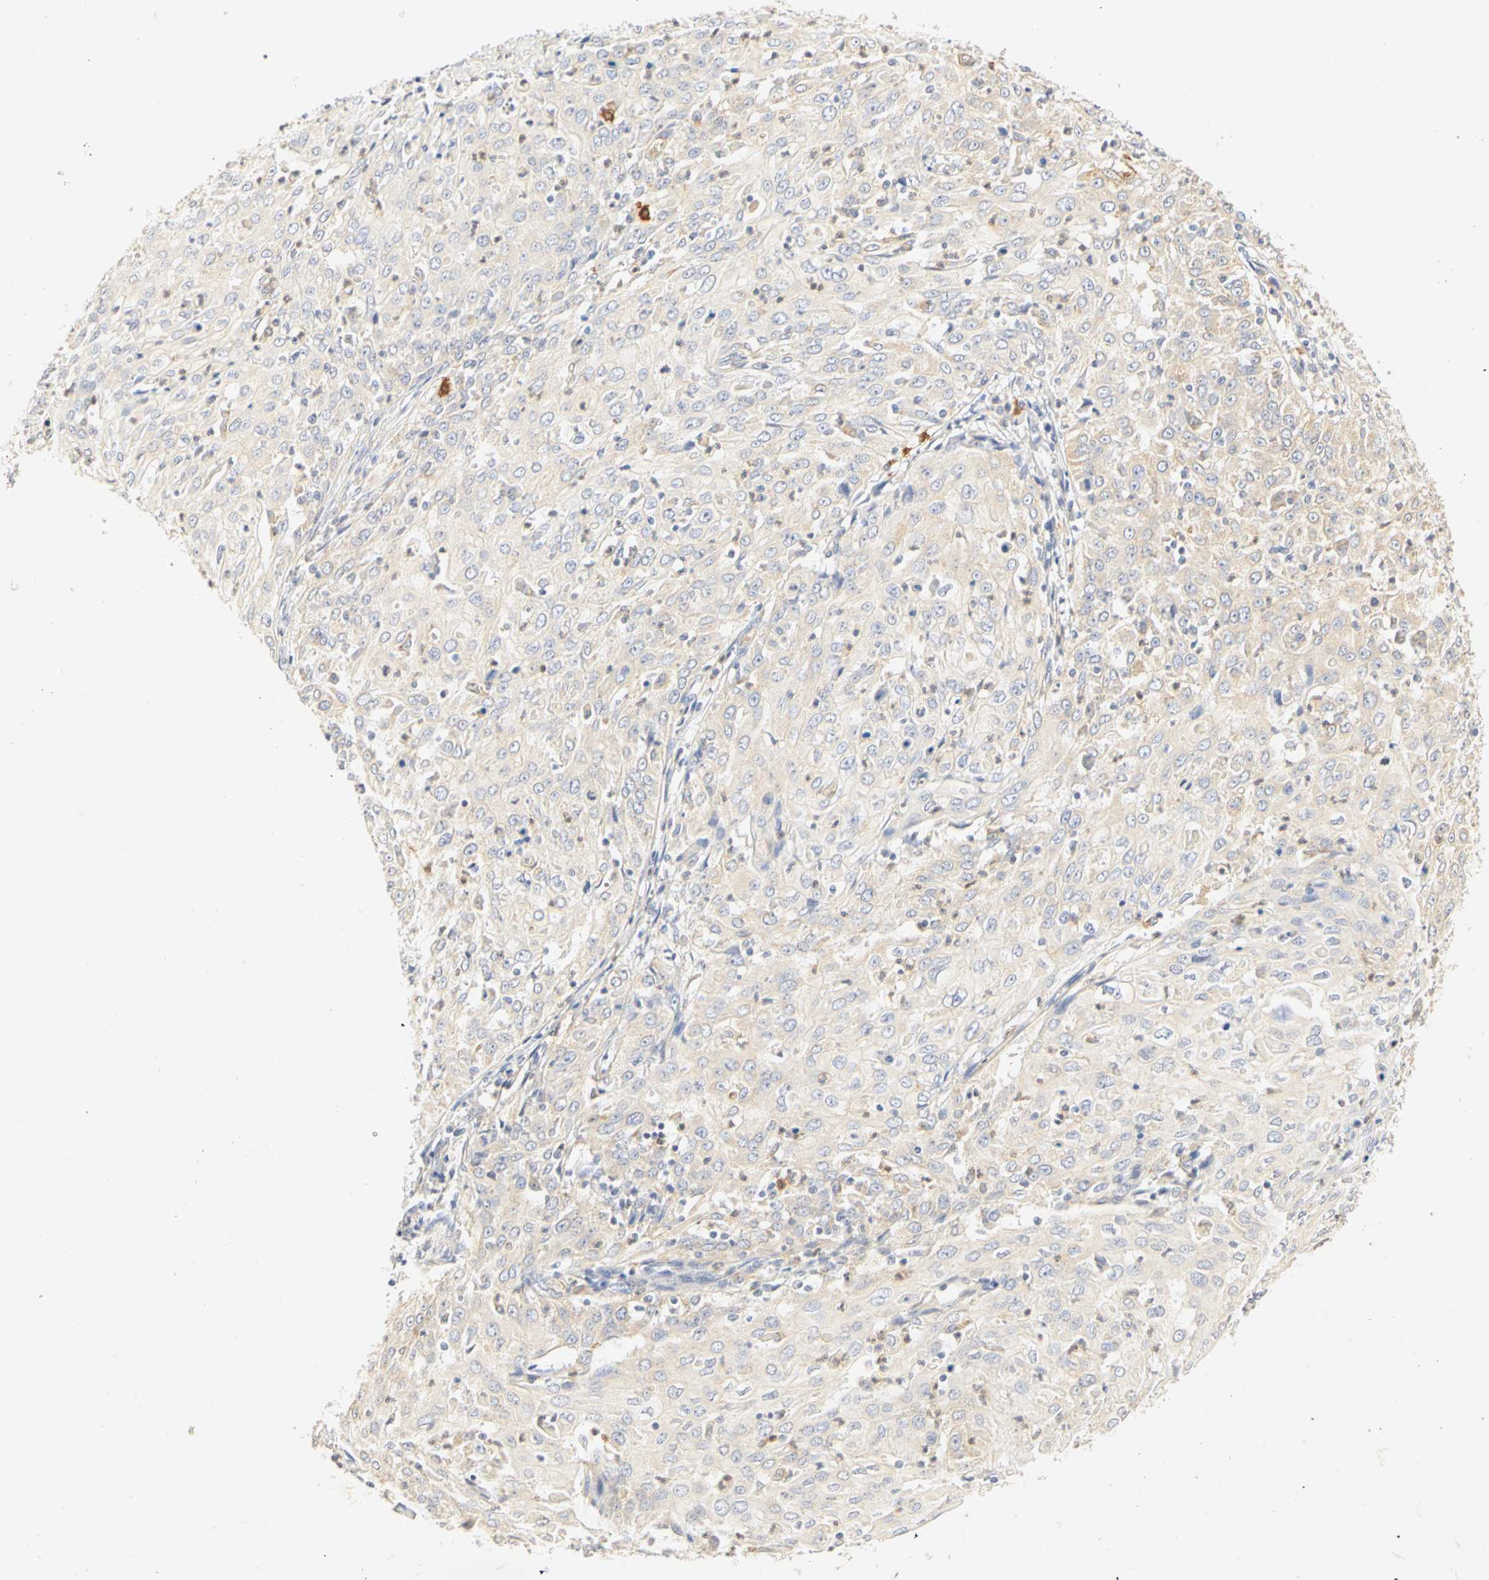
{"staining": {"intensity": "weak", "quantity": ">75%", "location": "cytoplasmic/membranous"}, "tissue": "cervical cancer", "cell_type": "Tumor cells", "image_type": "cancer", "snomed": [{"axis": "morphology", "description": "Squamous cell carcinoma, NOS"}, {"axis": "topography", "description": "Cervix"}], "caption": "This micrograph demonstrates immunohistochemistry (IHC) staining of human squamous cell carcinoma (cervical), with low weak cytoplasmic/membranous expression in about >75% of tumor cells.", "gene": "GNRH2", "patient": {"sex": "female", "age": 39}}